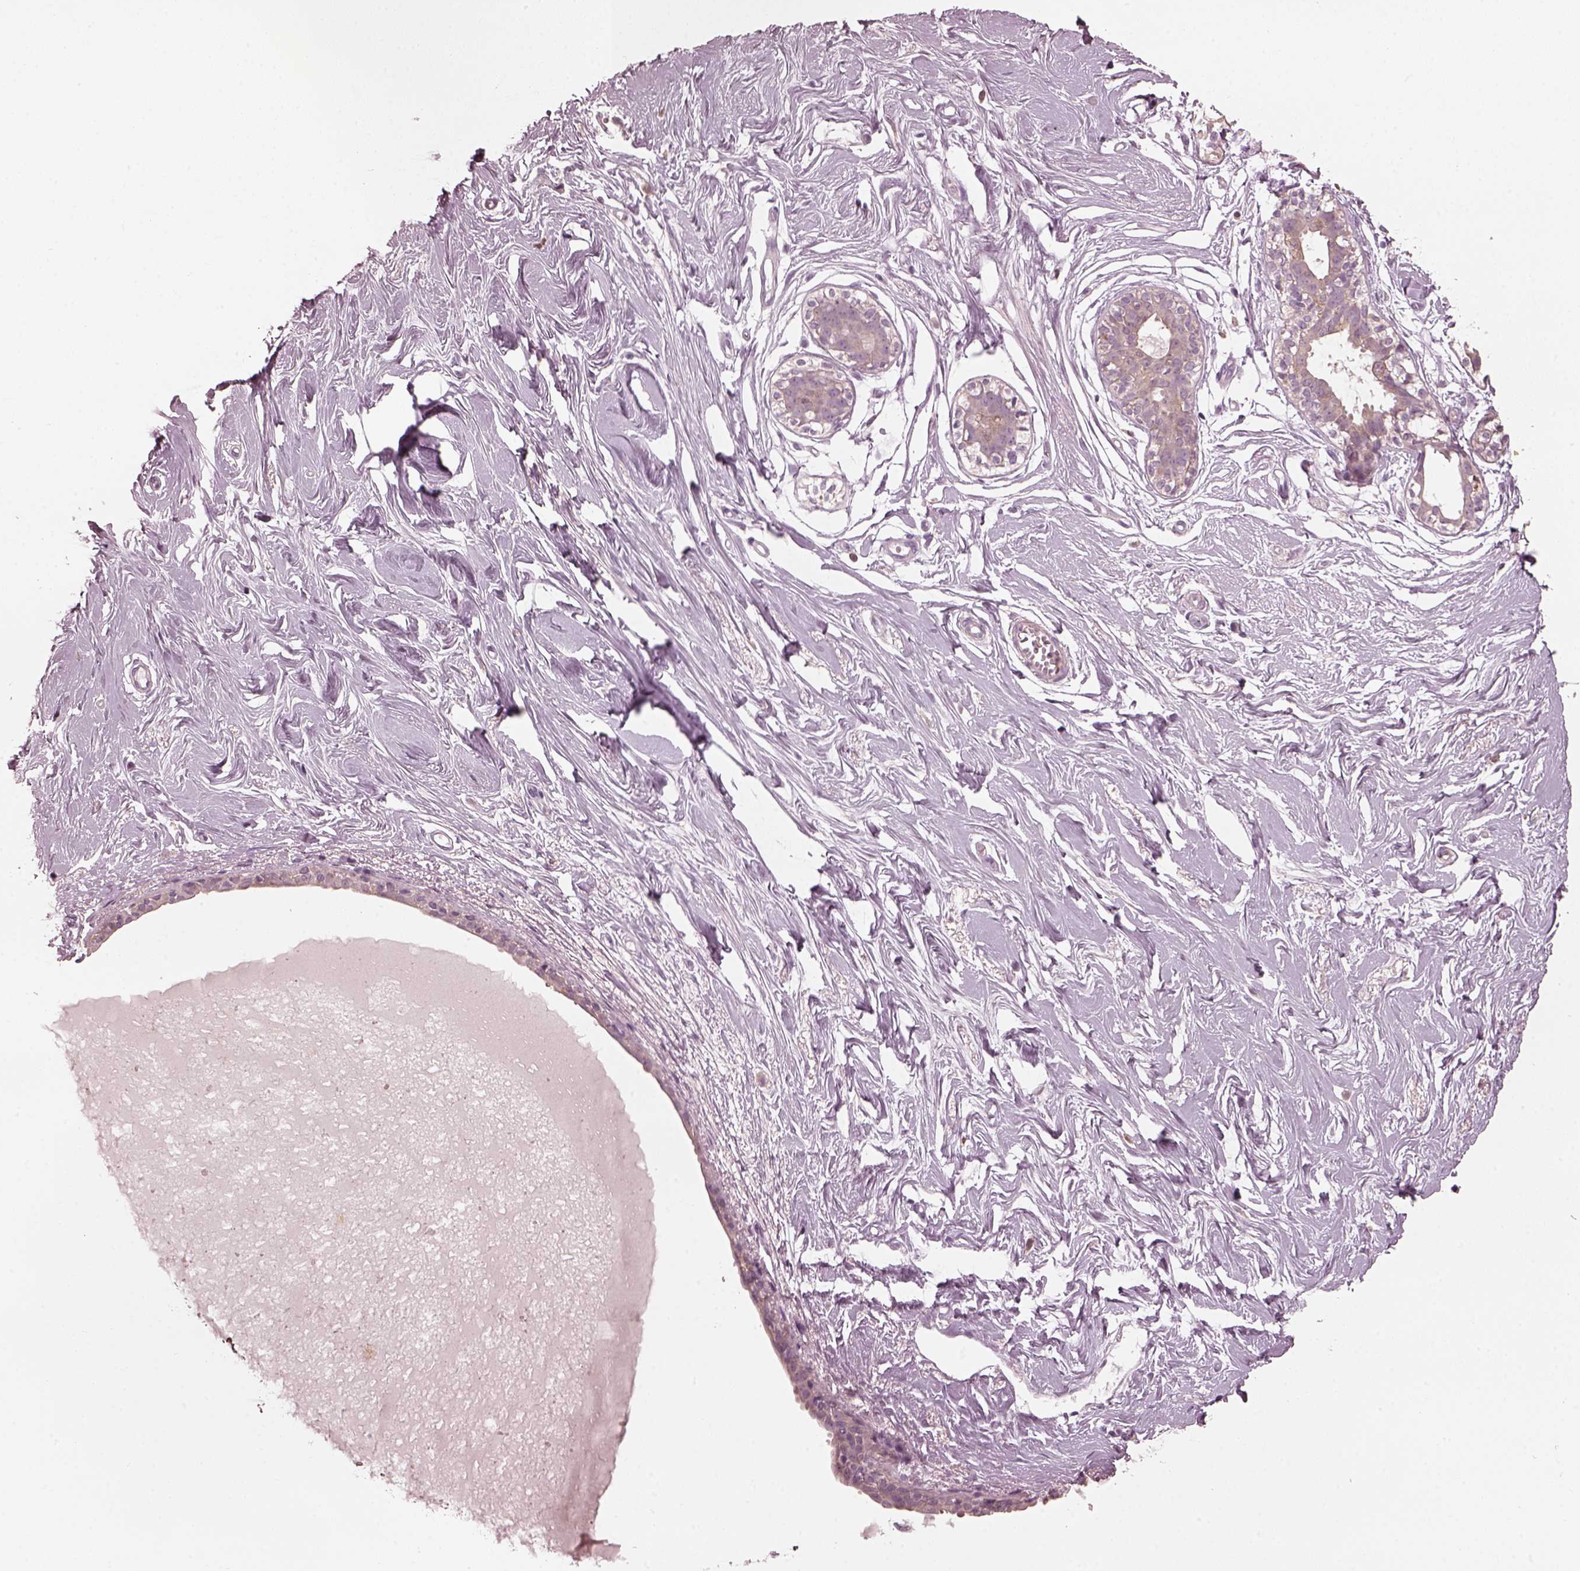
{"staining": {"intensity": "negative", "quantity": "none", "location": "none"}, "tissue": "breast", "cell_type": "Adipocytes", "image_type": "normal", "snomed": [{"axis": "morphology", "description": "Normal tissue, NOS"}, {"axis": "topography", "description": "Breast"}], "caption": "An immunohistochemistry photomicrograph of normal breast is shown. There is no staining in adipocytes of breast.", "gene": "PSTPIP2", "patient": {"sex": "female", "age": 49}}